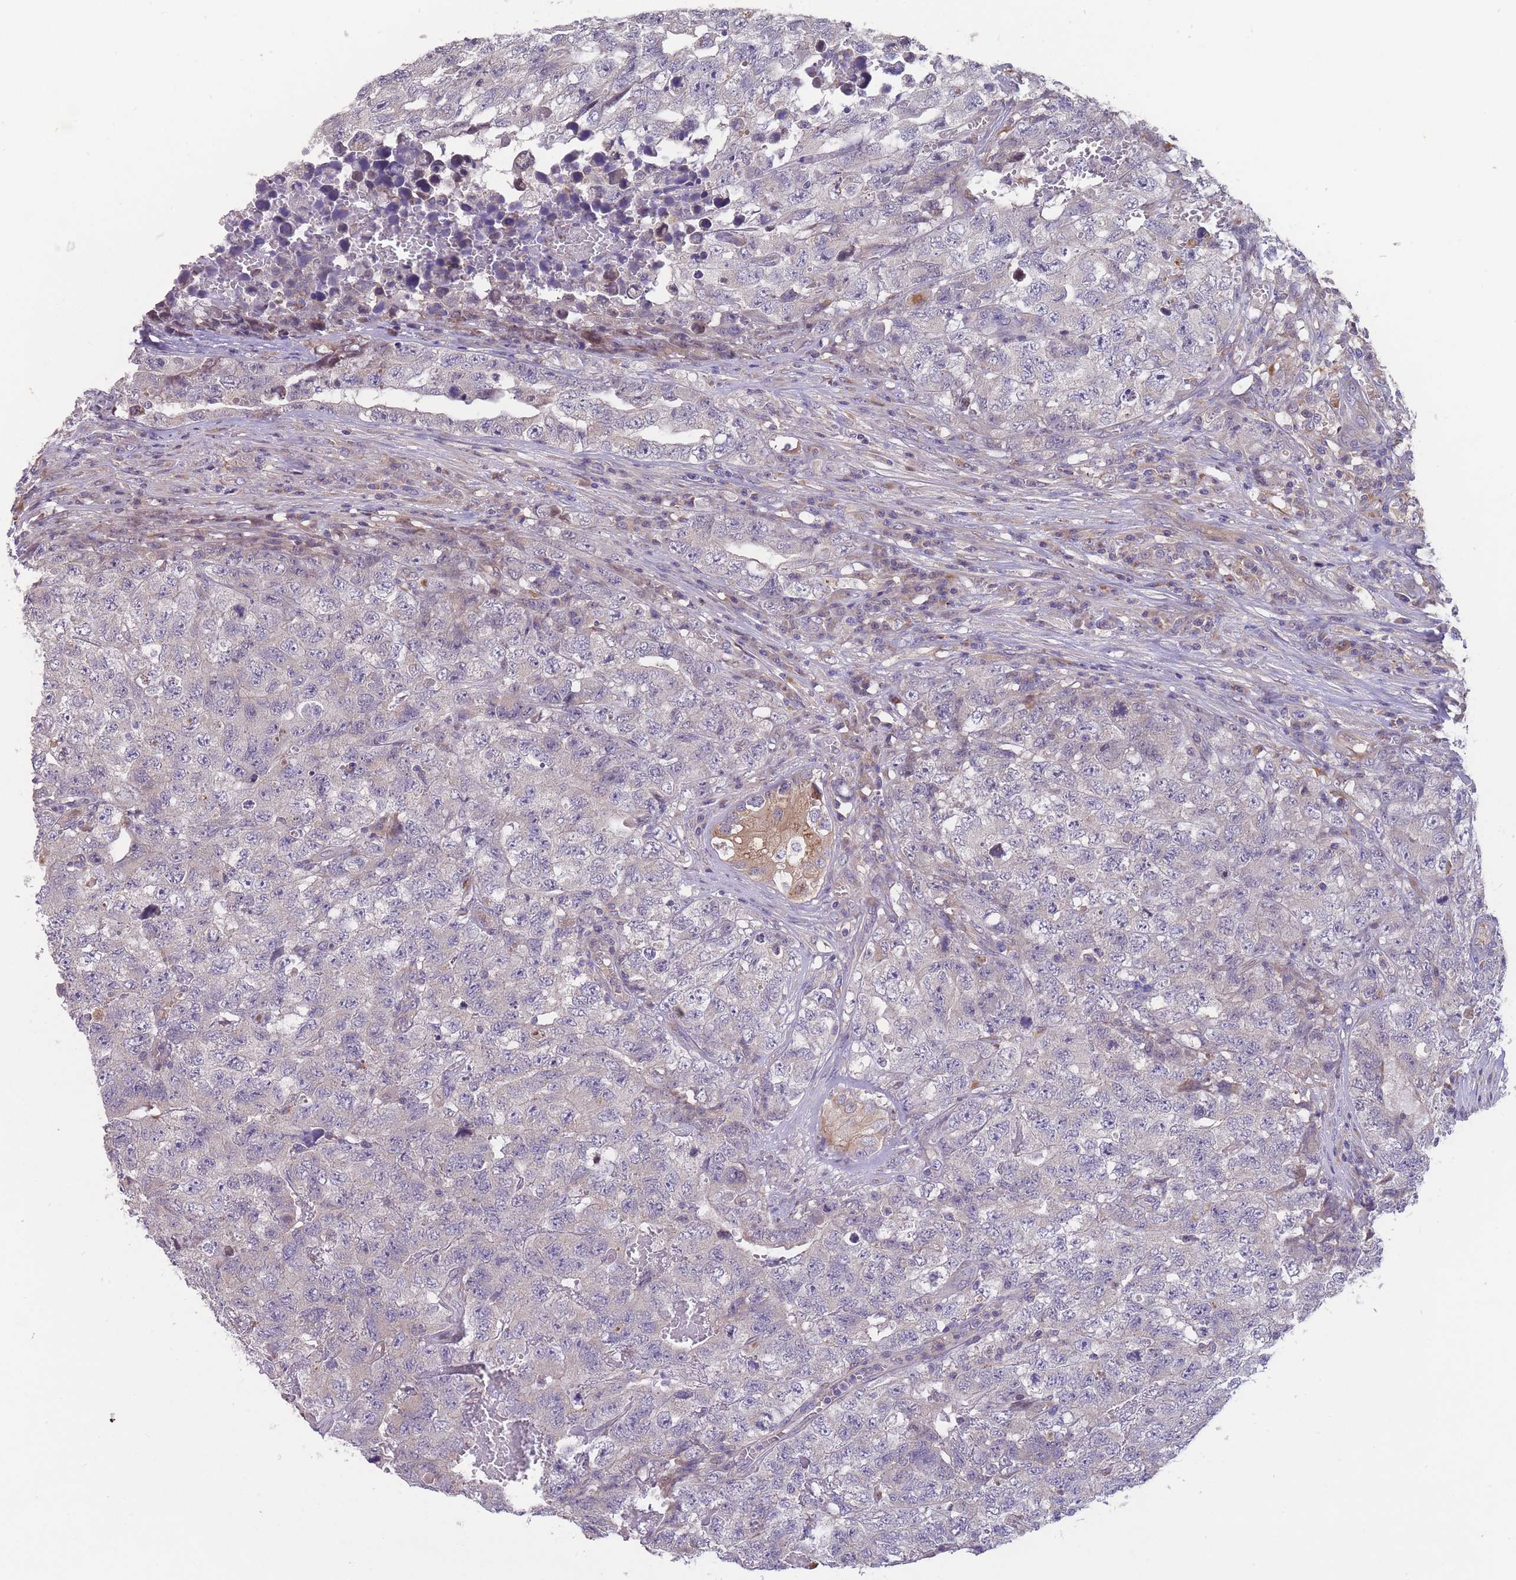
{"staining": {"intensity": "negative", "quantity": "none", "location": "none"}, "tissue": "testis cancer", "cell_type": "Tumor cells", "image_type": "cancer", "snomed": [{"axis": "morphology", "description": "Carcinoma, Embryonal, NOS"}, {"axis": "topography", "description": "Testis"}], "caption": "This micrograph is of testis embryonal carcinoma stained with immunohistochemistry to label a protein in brown with the nuclei are counter-stained blue. There is no staining in tumor cells.", "gene": "ITPKC", "patient": {"sex": "male", "age": 31}}